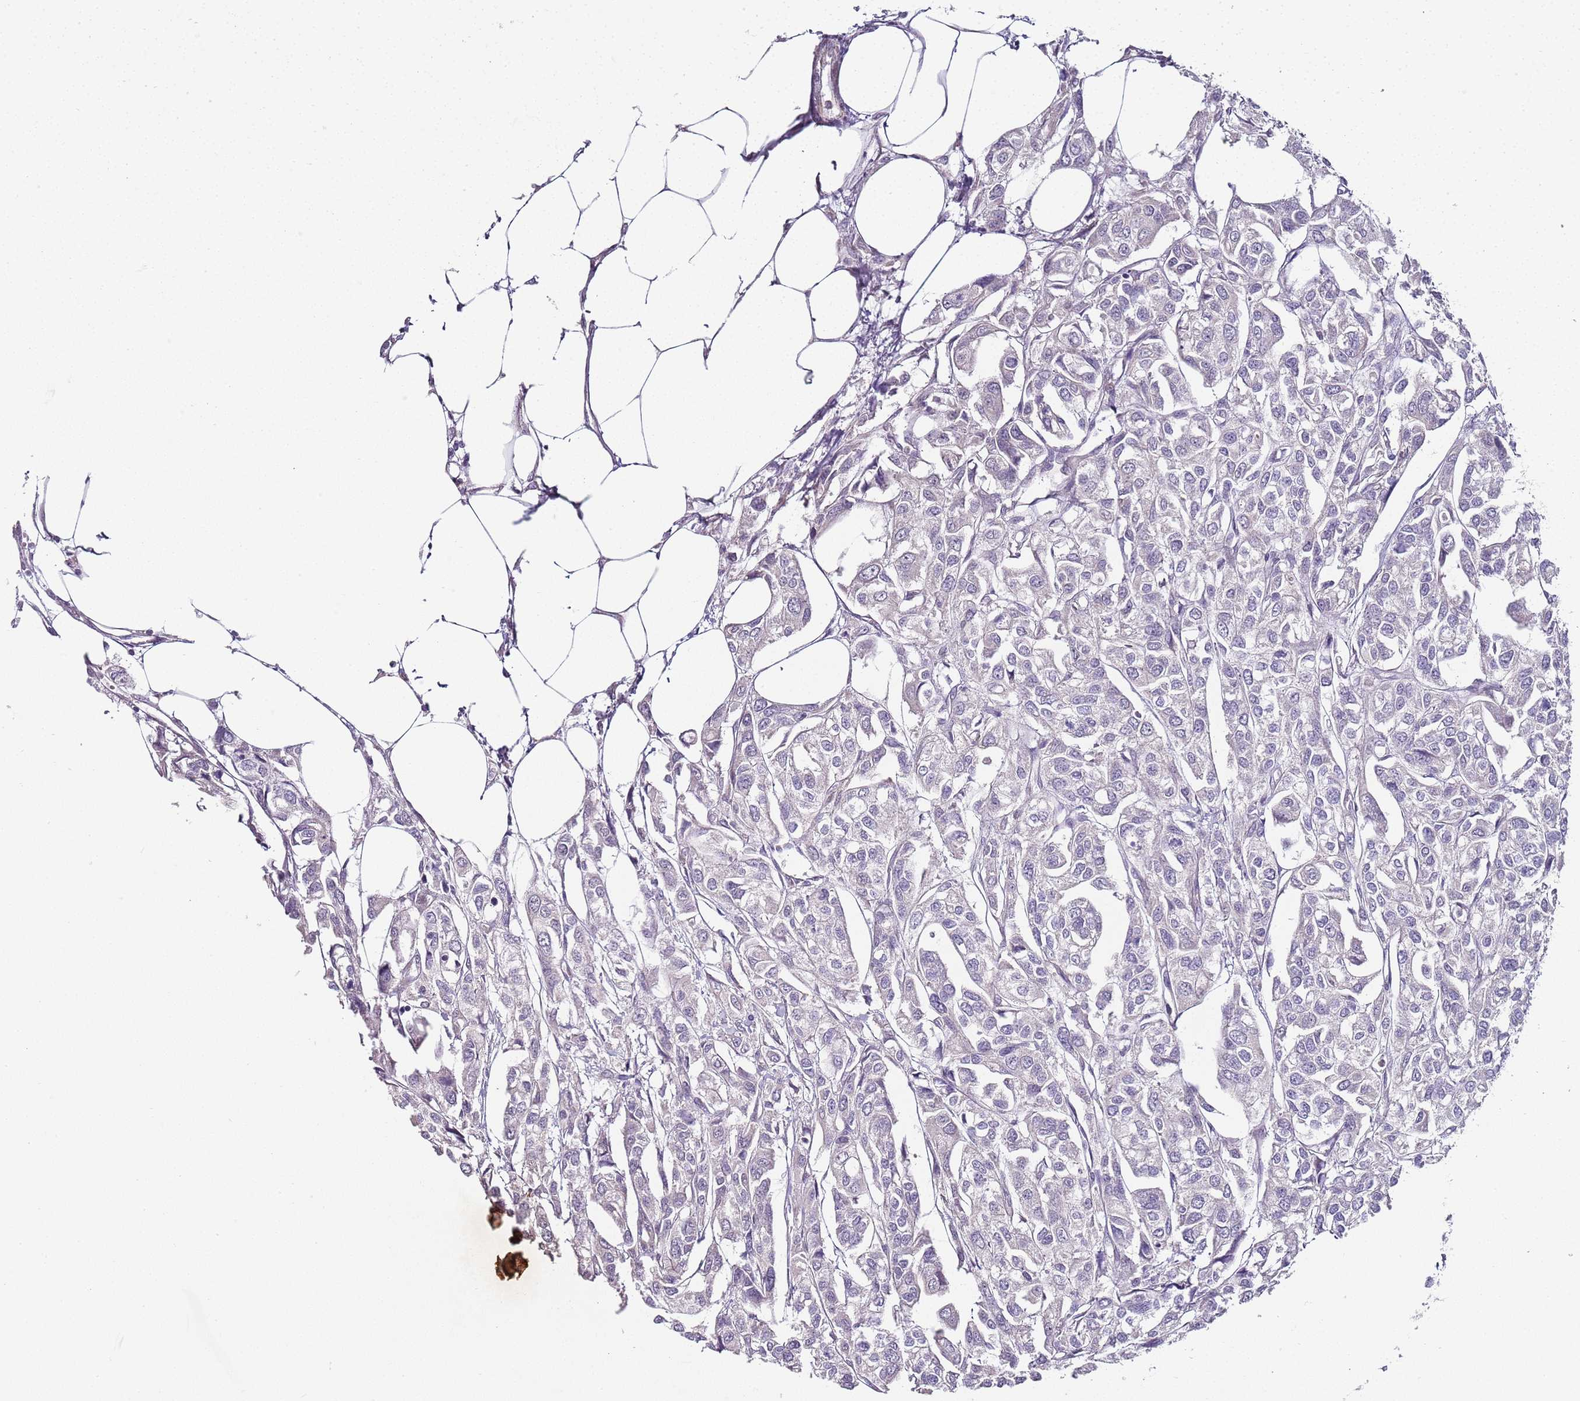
{"staining": {"intensity": "negative", "quantity": "none", "location": "none"}, "tissue": "urothelial cancer", "cell_type": "Tumor cells", "image_type": "cancer", "snomed": [{"axis": "morphology", "description": "Urothelial carcinoma, High grade"}, {"axis": "topography", "description": "Urinary bladder"}], "caption": "Tumor cells are negative for brown protein staining in urothelial carcinoma (high-grade). (DAB immunohistochemistry visualized using brightfield microscopy, high magnification).", "gene": "TBC1D9", "patient": {"sex": "male", "age": 67}}